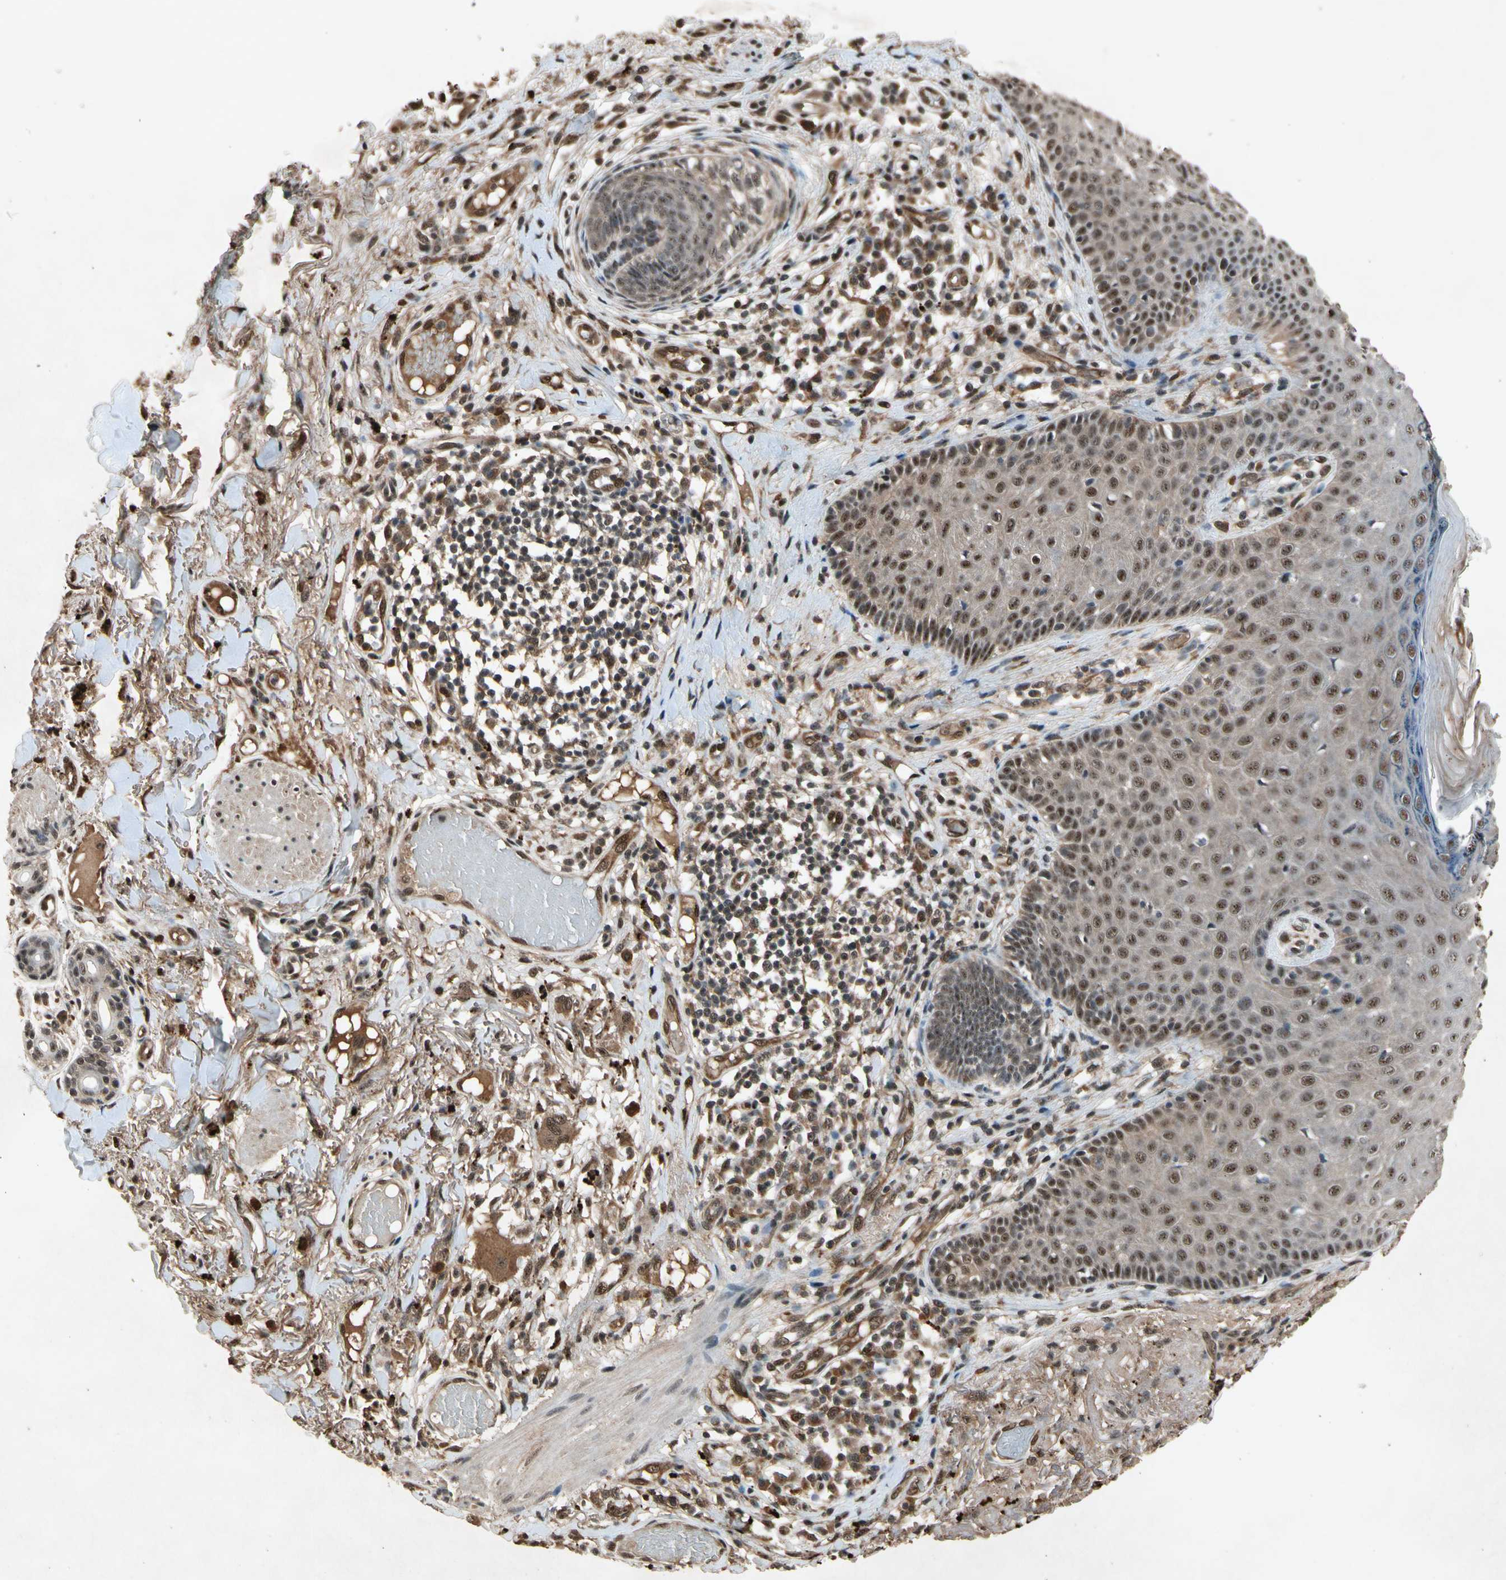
{"staining": {"intensity": "moderate", "quantity": ">75%", "location": "cytoplasmic/membranous,nuclear"}, "tissue": "skin cancer", "cell_type": "Tumor cells", "image_type": "cancer", "snomed": [{"axis": "morphology", "description": "Normal tissue, NOS"}, {"axis": "morphology", "description": "Basal cell carcinoma"}, {"axis": "topography", "description": "Skin"}], "caption": "Brown immunohistochemical staining in human skin cancer (basal cell carcinoma) demonstrates moderate cytoplasmic/membranous and nuclear staining in approximately >75% of tumor cells.", "gene": "PML", "patient": {"sex": "male", "age": 52}}